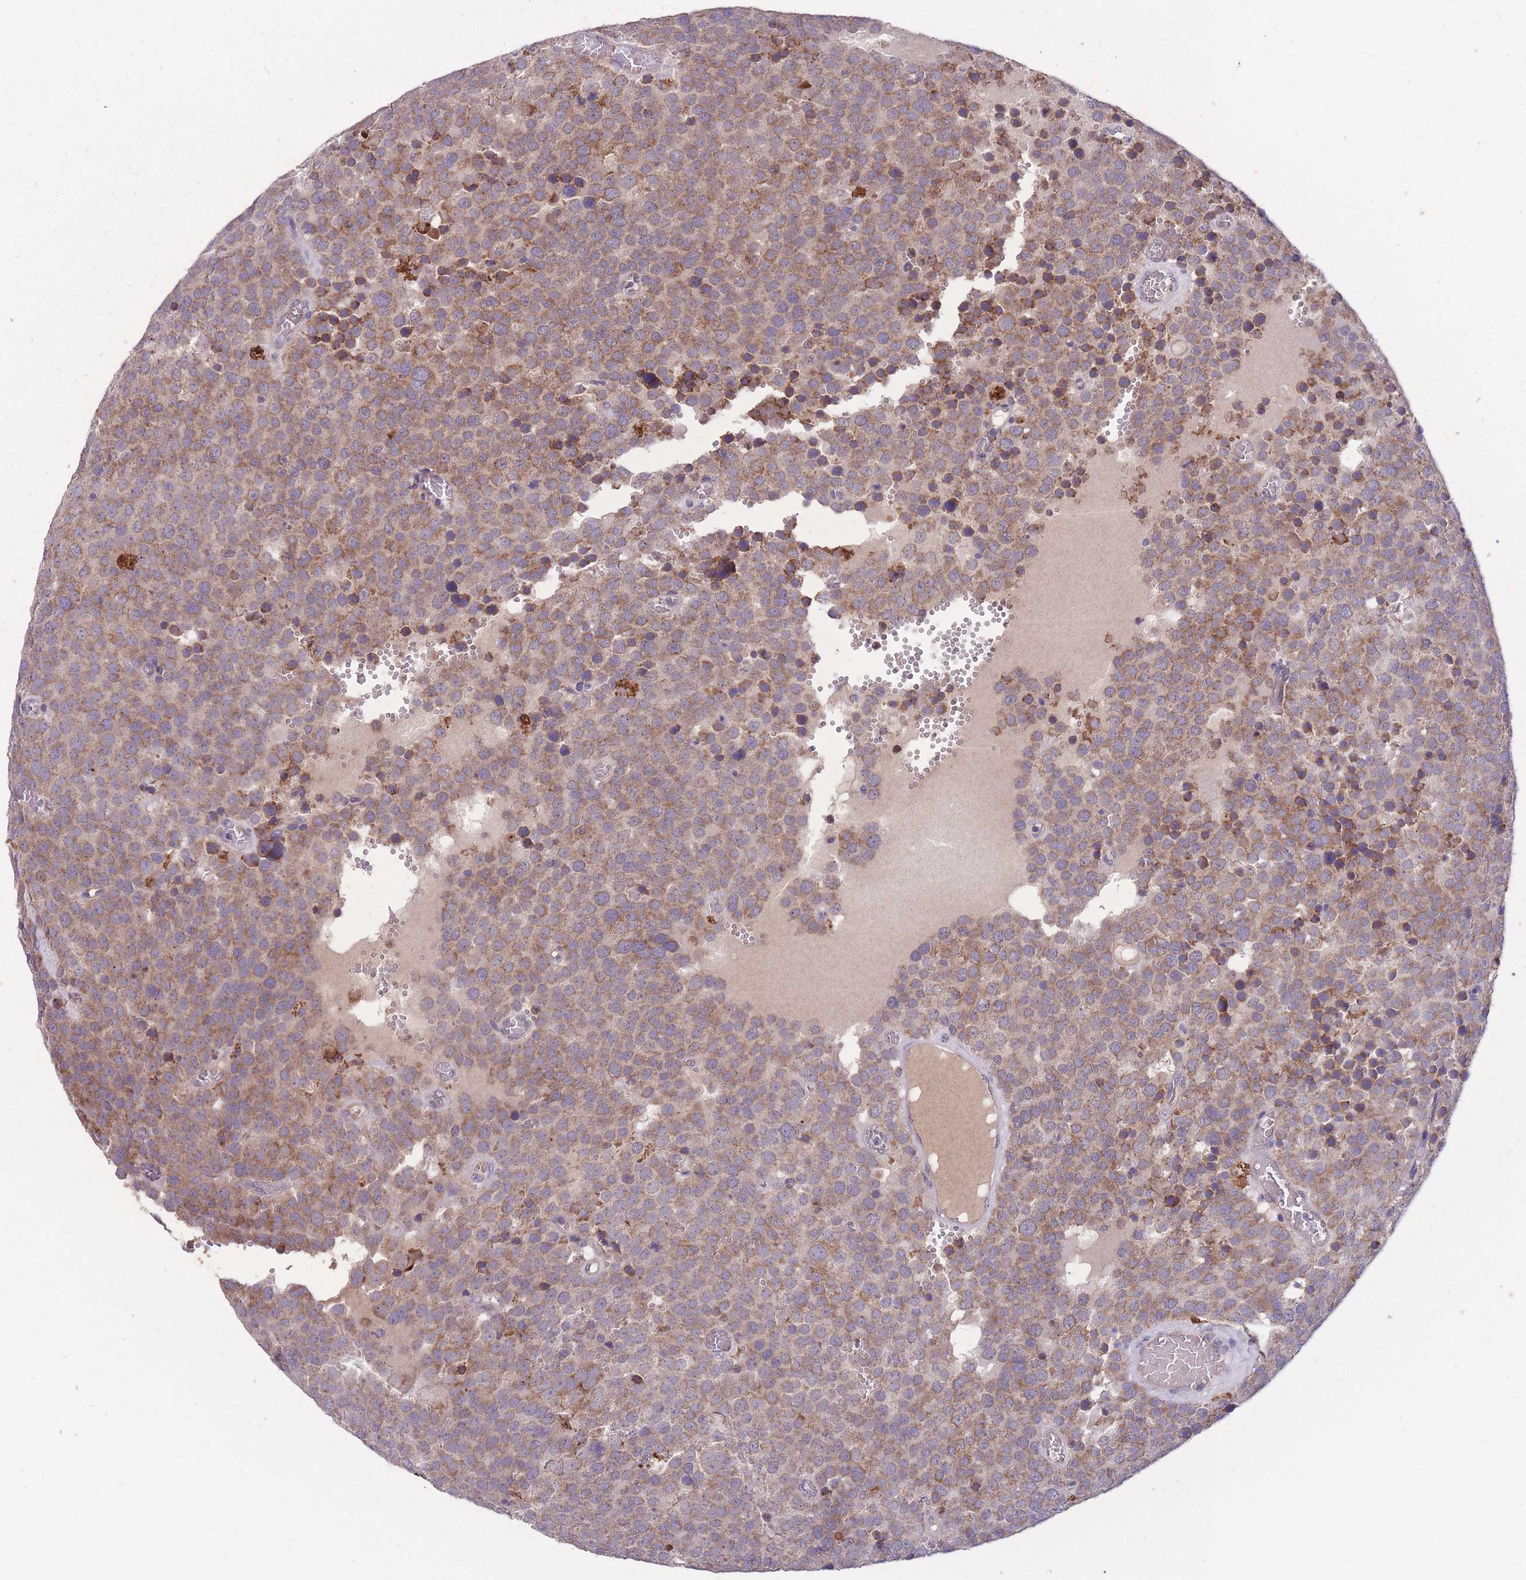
{"staining": {"intensity": "moderate", "quantity": ">75%", "location": "cytoplasmic/membranous"}, "tissue": "testis cancer", "cell_type": "Tumor cells", "image_type": "cancer", "snomed": [{"axis": "morphology", "description": "Normal tissue, NOS"}, {"axis": "morphology", "description": "Seminoma, NOS"}, {"axis": "topography", "description": "Testis"}], "caption": "An image of human seminoma (testis) stained for a protein exhibits moderate cytoplasmic/membranous brown staining in tumor cells. The protein is shown in brown color, while the nuclei are stained blue.", "gene": "STIM2", "patient": {"sex": "male", "age": 71}}